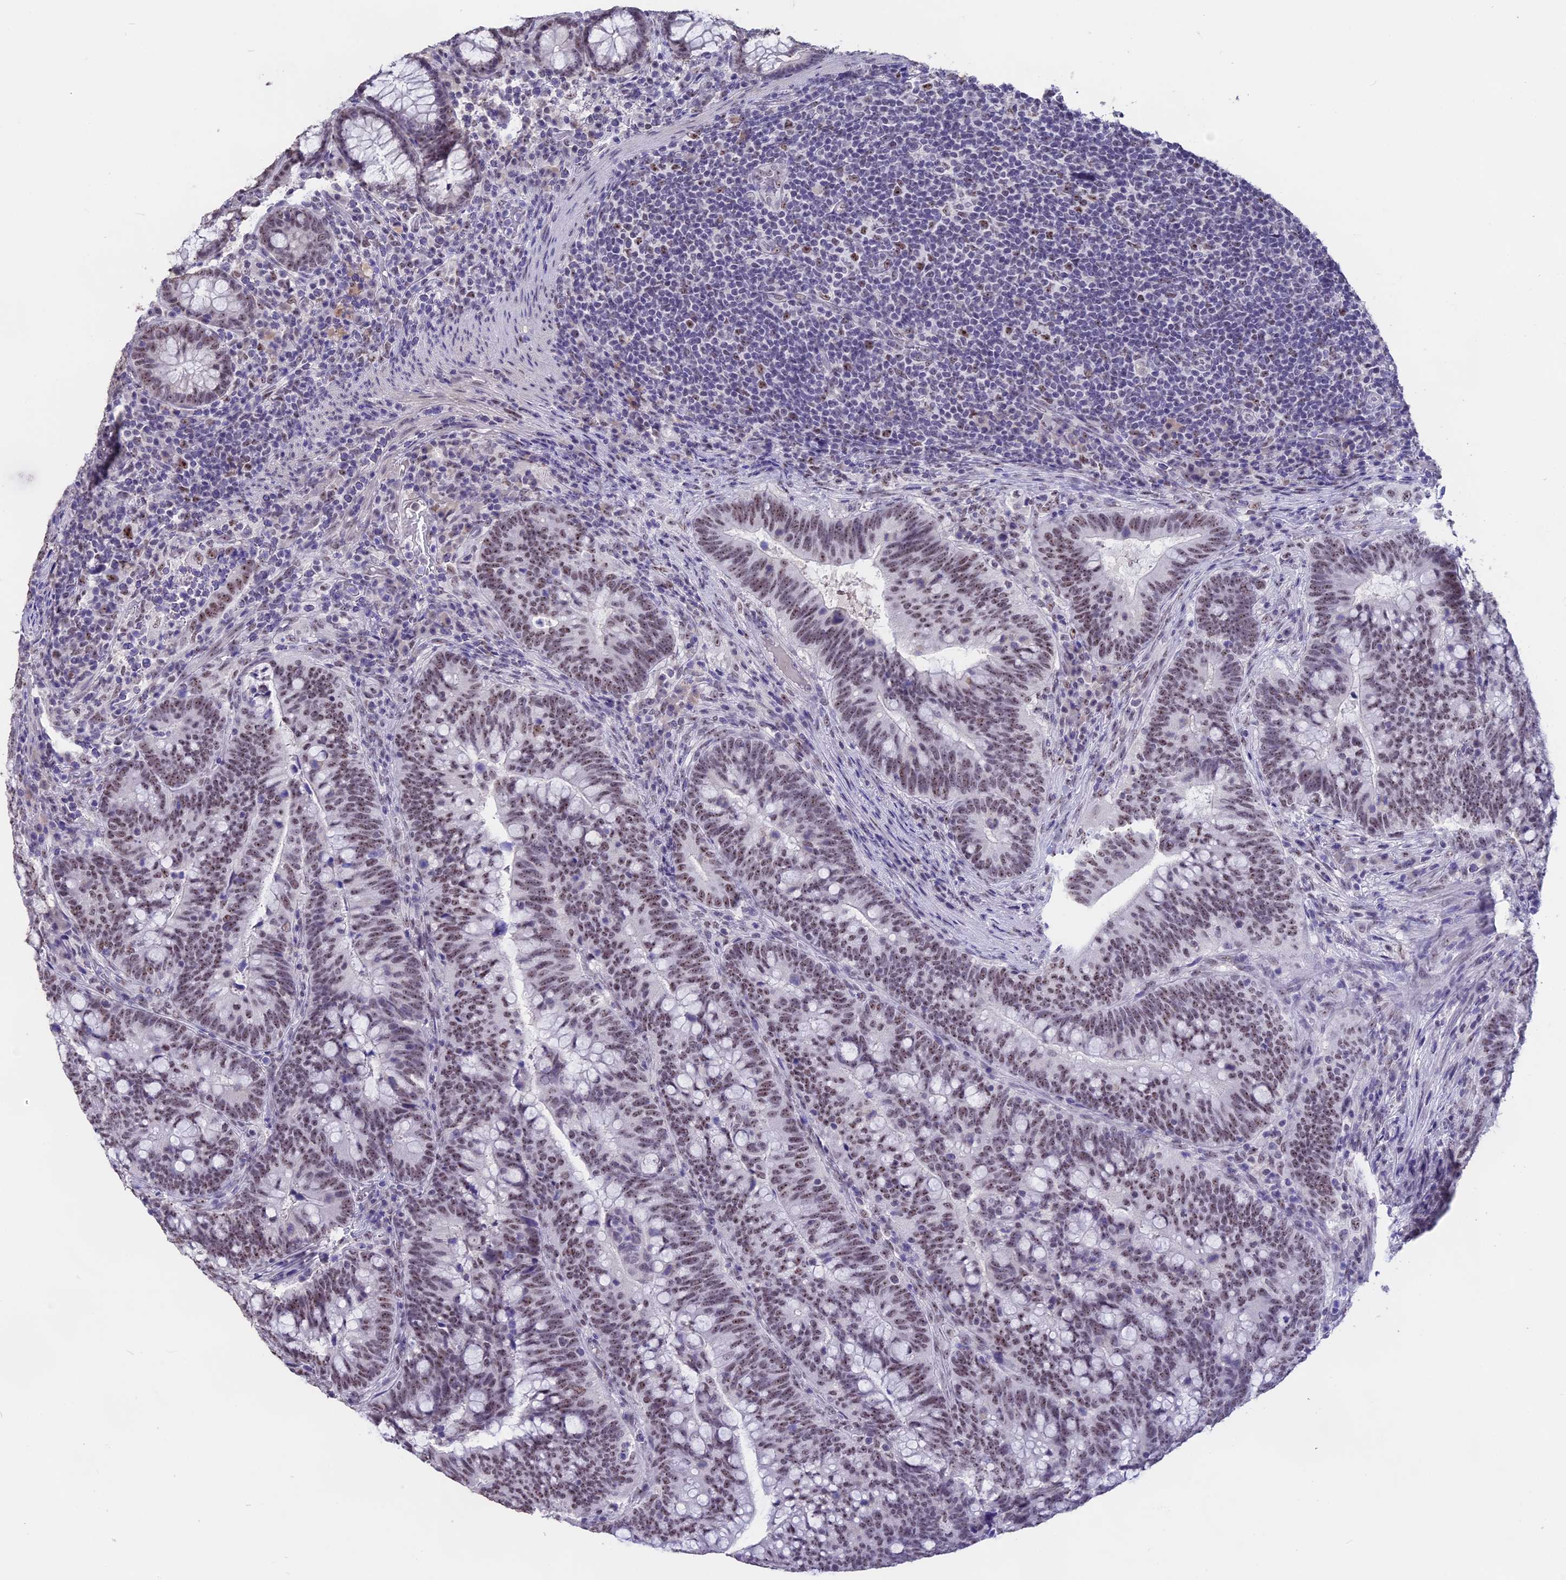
{"staining": {"intensity": "moderate", "quantity": ">75%", "location": "nuclear"}, "tissue": "colorectal cancer", "cell_type": "Tumor cells", "image_type": "cancer", "snomed": [{"axis": "morphology", "description": "Normal tissue, NOS"}, {"axis": "morphology", "description": "Adenocarcinoma, NOS"}, {"axis": "topography", "description": "Colon"}], "caption": "Protein expression analysis of colorectal adenocarcinoma shows moderate nuclear positivity in approximately >75% of tumor cells. (DAB (3,3'-diaminobenzidine) IHC, brown staining for protein, blue staining for nuclei).", "gene": "SETD2", "patient": {"sex": "female", "age": 66}}